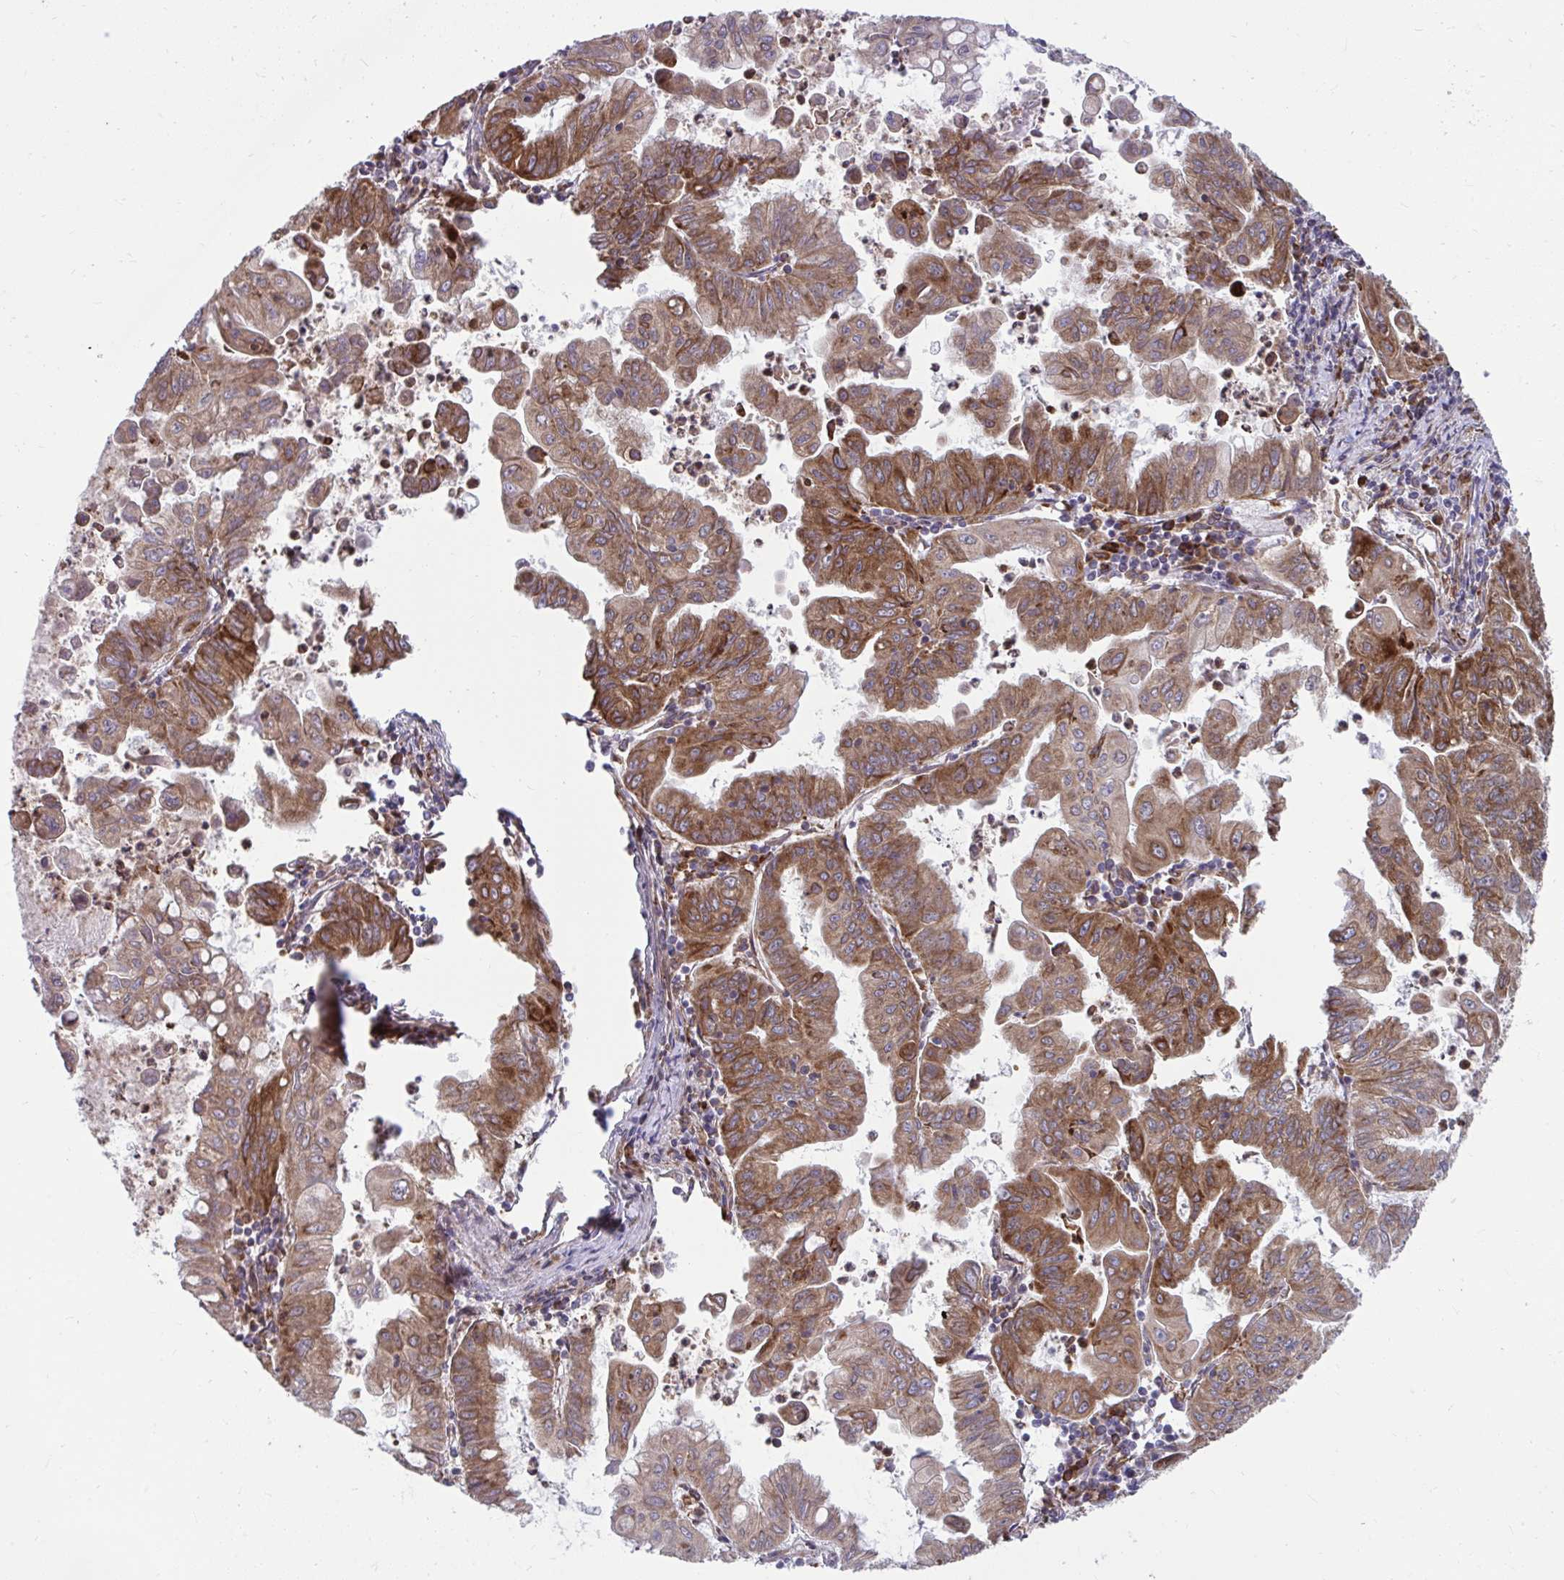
{"staining": {"intensity": "moderate", "quantity": ">75%", "location": "cytoplasmic/membranous"}, "tissue": "stomach cancer", "cell_type": "Tumor cells", "image_type": "cancer", "snomed": [{"axis": "morphology", "description": "Adenocarcinoma, NOS"}, {"axis": "topography", "description": "Stomach, upper"}], "caption": "Human stomach cancer stained with a brown dye exhibits moderate cytoplasmic/membranous positive positivity in approximately >75% of tumor cells.", "gene": "STIM2", "patient": {"sex": "male", "age": 80}}